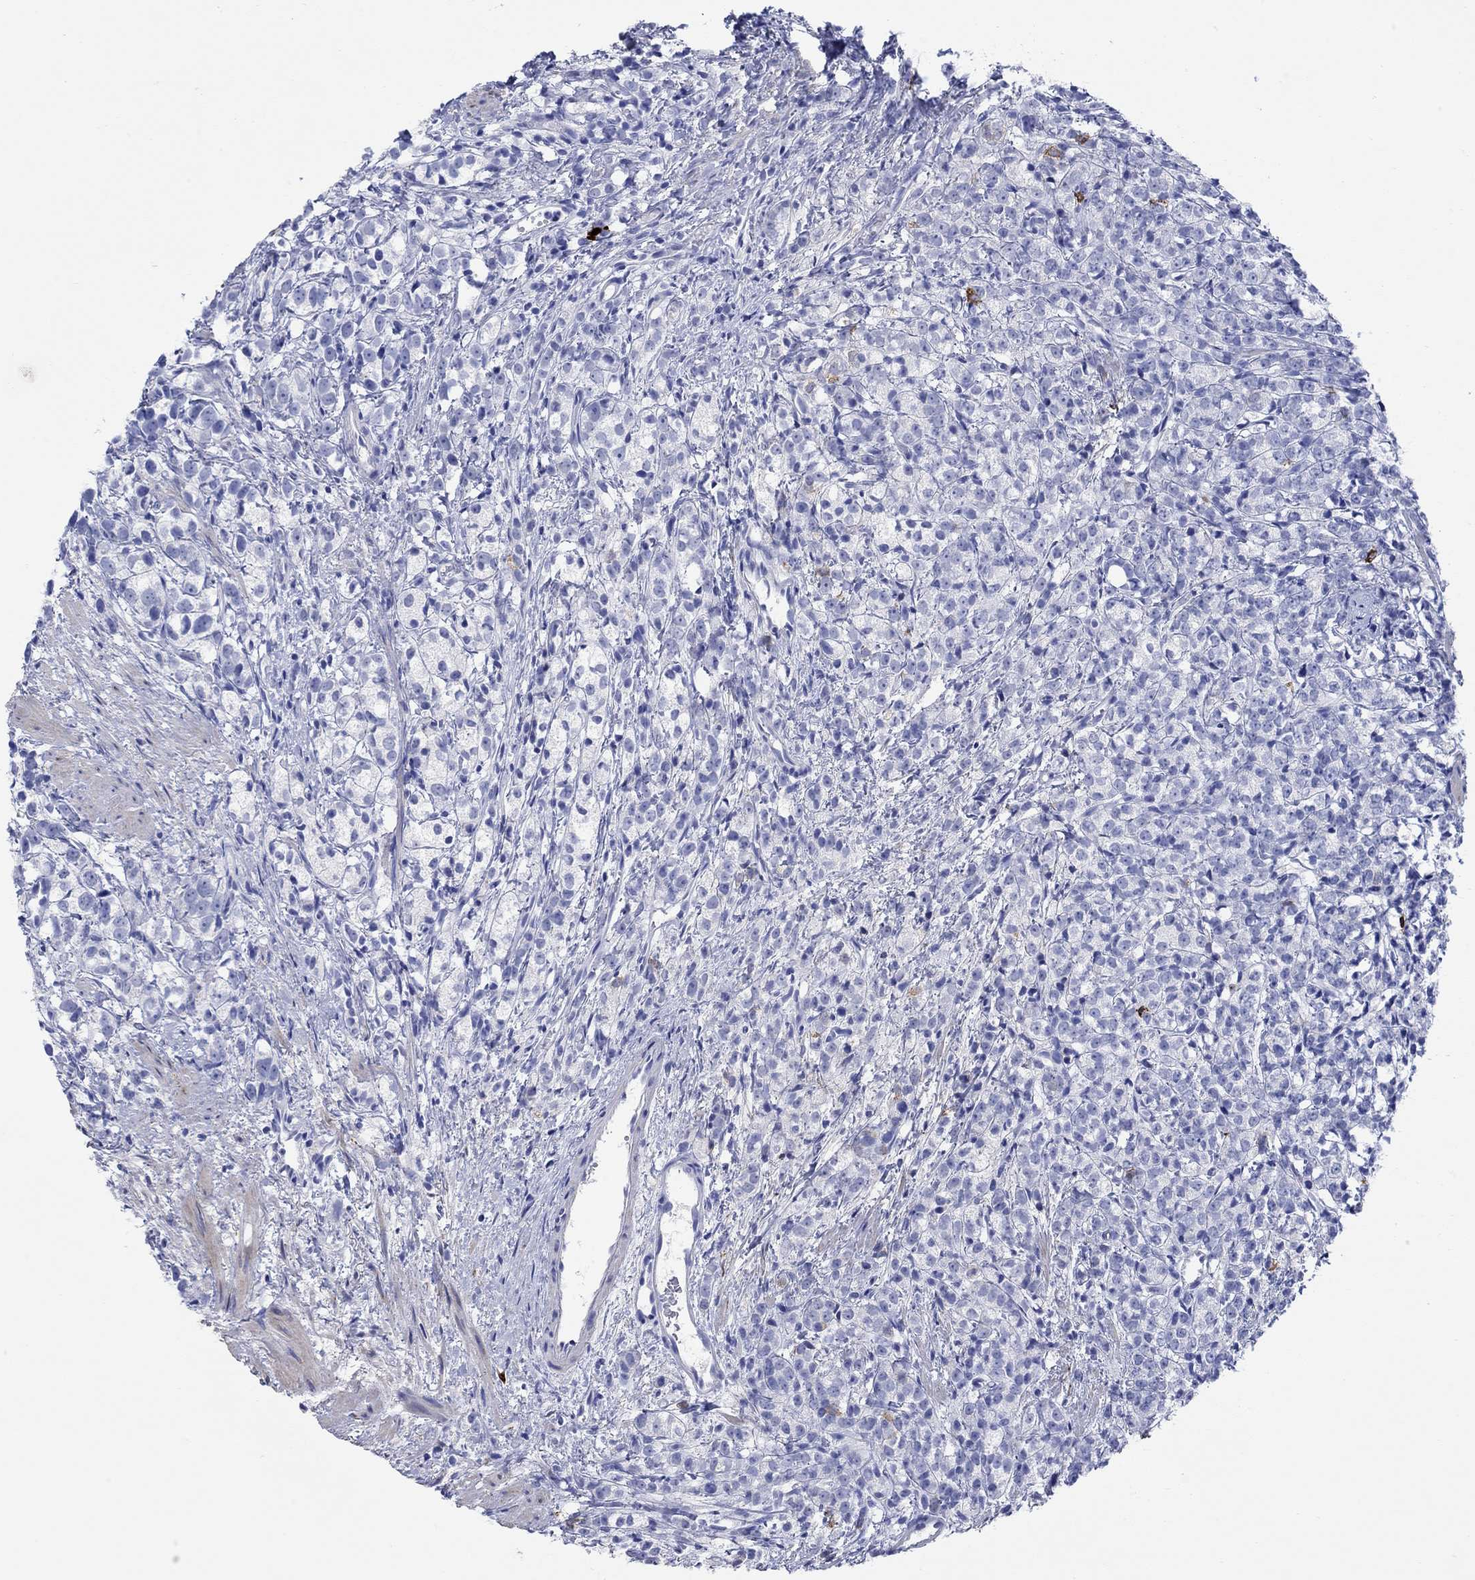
{"staining": {"intensity": "negative", "quantity": "none", "location": "none"}, "tissue": "prostate cancer", "cell_type": "Tumor cells", "image_type": "cancer", "snomed": [{"axis": "morphology", "description": "Adenocarcinoma, High grade"}, {"axis": "topography", "description": "Prostate"}], "caption": "IHC image of neoplastic tissue: human prostate cancer stained with DAB shows no significant protein staining in tumor cells. (Stains: DAB (3,3'-diaminobenzidine) IHC with hematoxylin counter stain, Microscopy: brightfield microscopy at high magnification).", "gene": "P2RY6", "patient": {"sex": "male", "age": 53}}